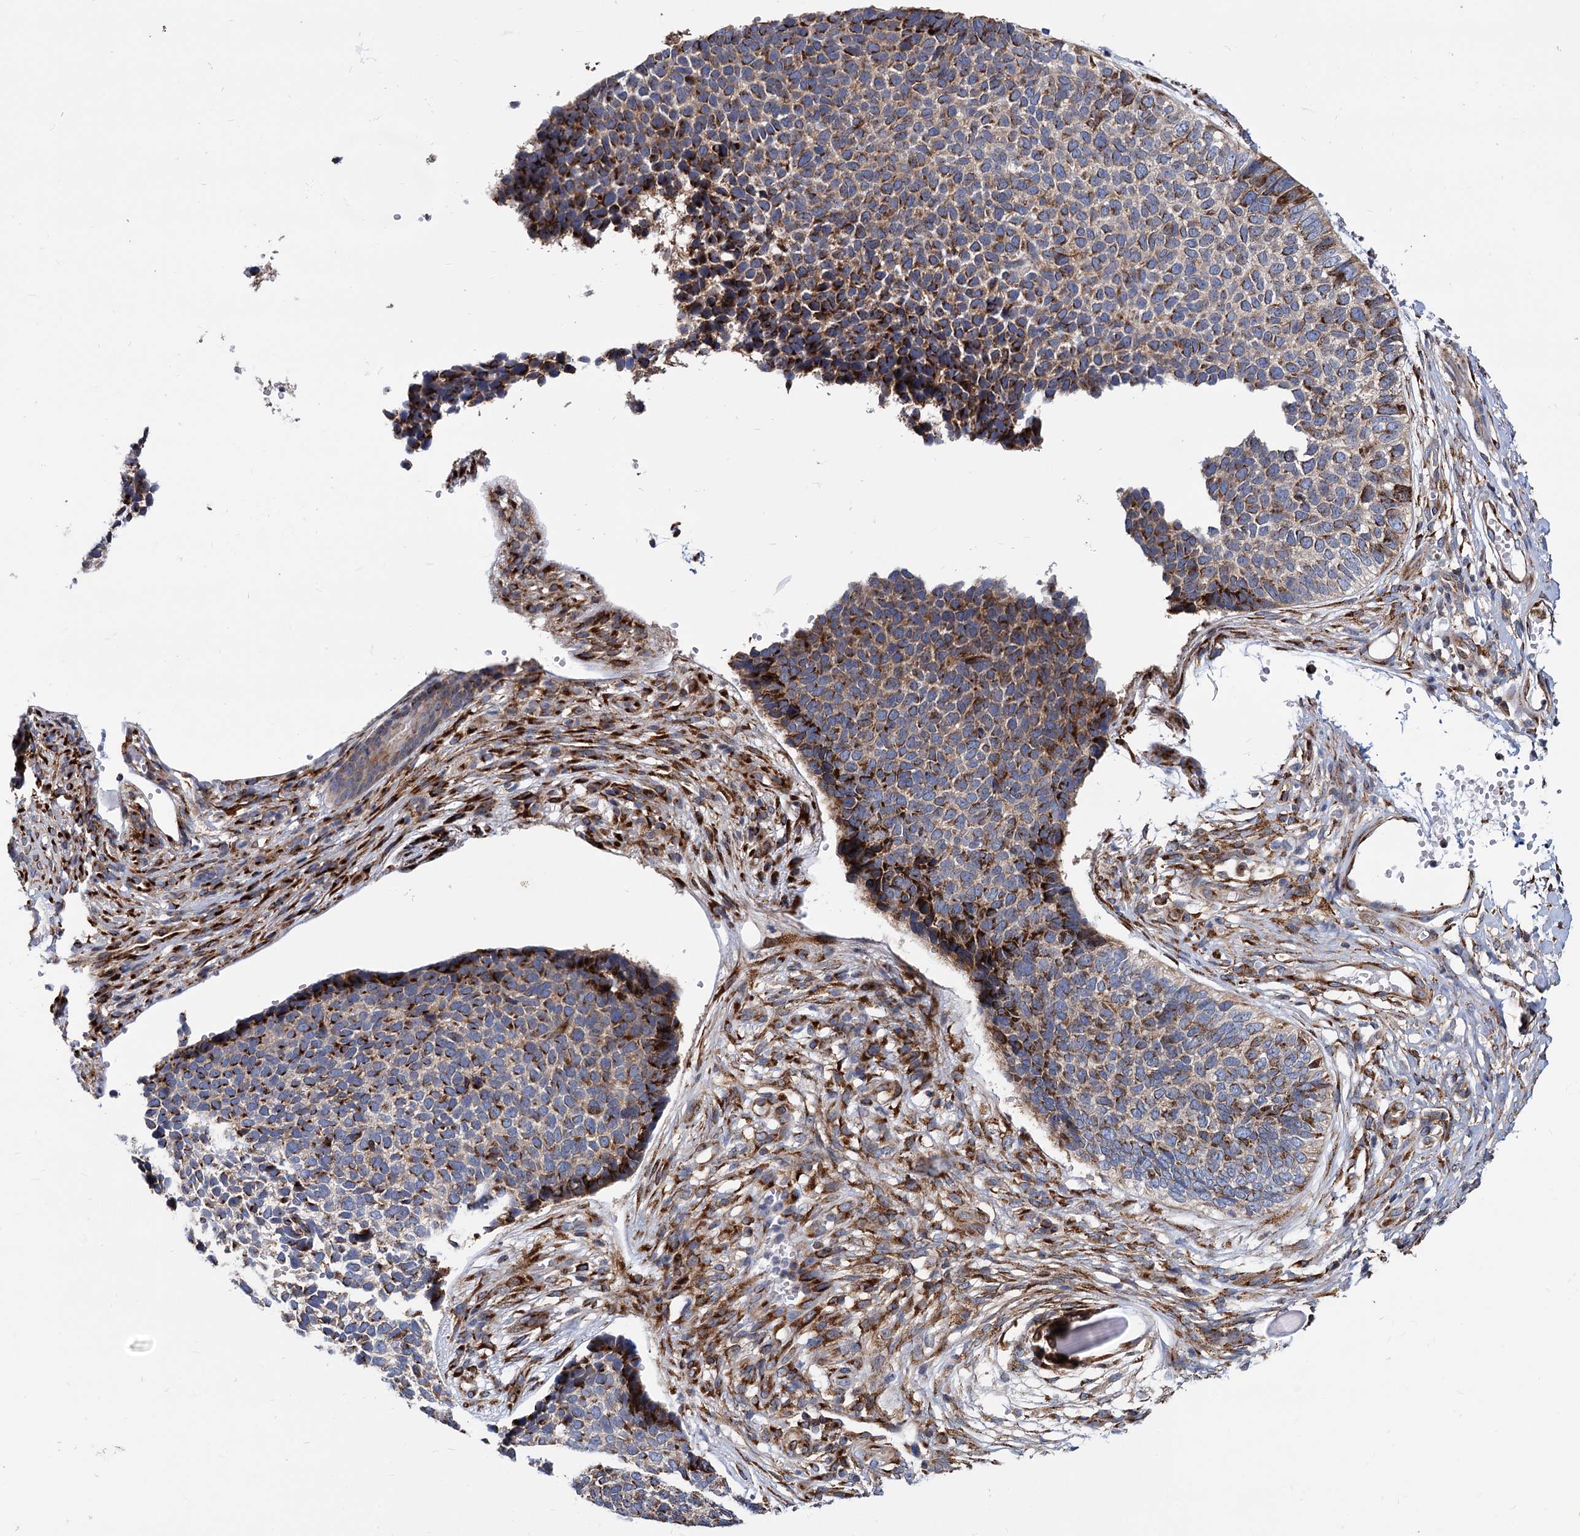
{"staining": {"intensity": "moderate", "quantity": ">75%", "location": "cytoplasmic/membranous"}, "tissue": "skin cancer", "cell_type": "Tumor cells", "image_type": "cancer", "snomed": [{"axis": "morphology", "description": "Basal cell carcinoma"}, {"axis": "topography", "description": "Skin"}], "caption": "Brown immunohistochemical staining in human skin basal cell carcinoma reveals moderate cytoplasmic/membranous expression in approximately >75% of tumor cells.", "gene": "SUPT20H", "patient": {"sex": "female", "age": 84}}